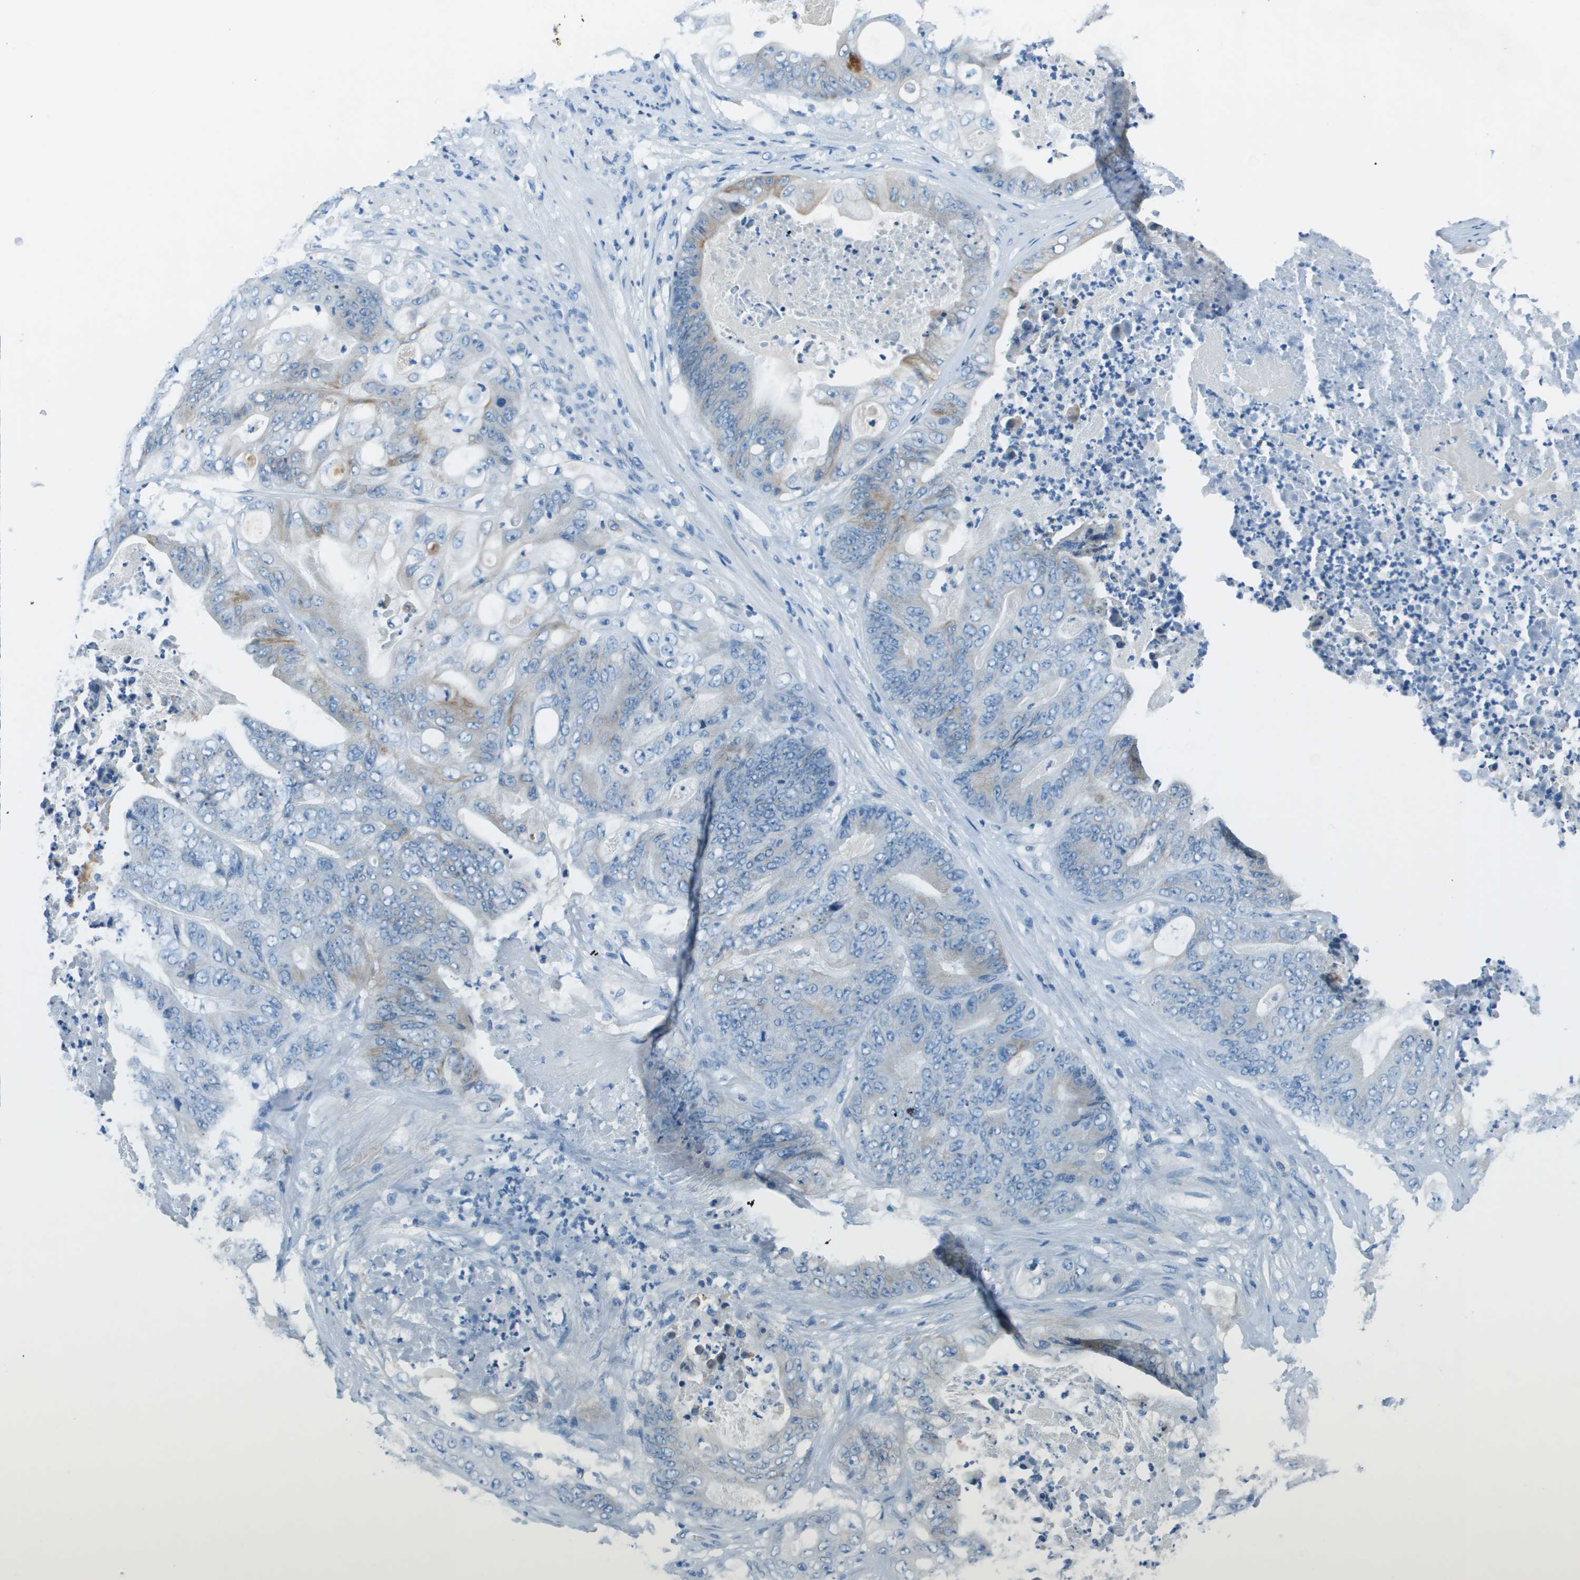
{"staining": {"intensity": "moderate", "quantity": "<25%", "location": "cytoplasmic/membranous"}, "tissue": "stomach cancer", "cell_type": "Tumor cells", "image_type": "cancer", "snomed": [{"axis": "morphology", "description": "Adenocarcinoma, NOS"}, {"axis": "topography", "description": "Stomach"}], "caption": "A histopathology image showing moderate cytoplasmic/membranous staining in approximately <25% of tumor cells in stomach cancer (adenocarcinoma), as visualized by brown immunohistochemical staining.", "gene": "SLC16A10", "patient": {"sex": "female", "age": 73}}